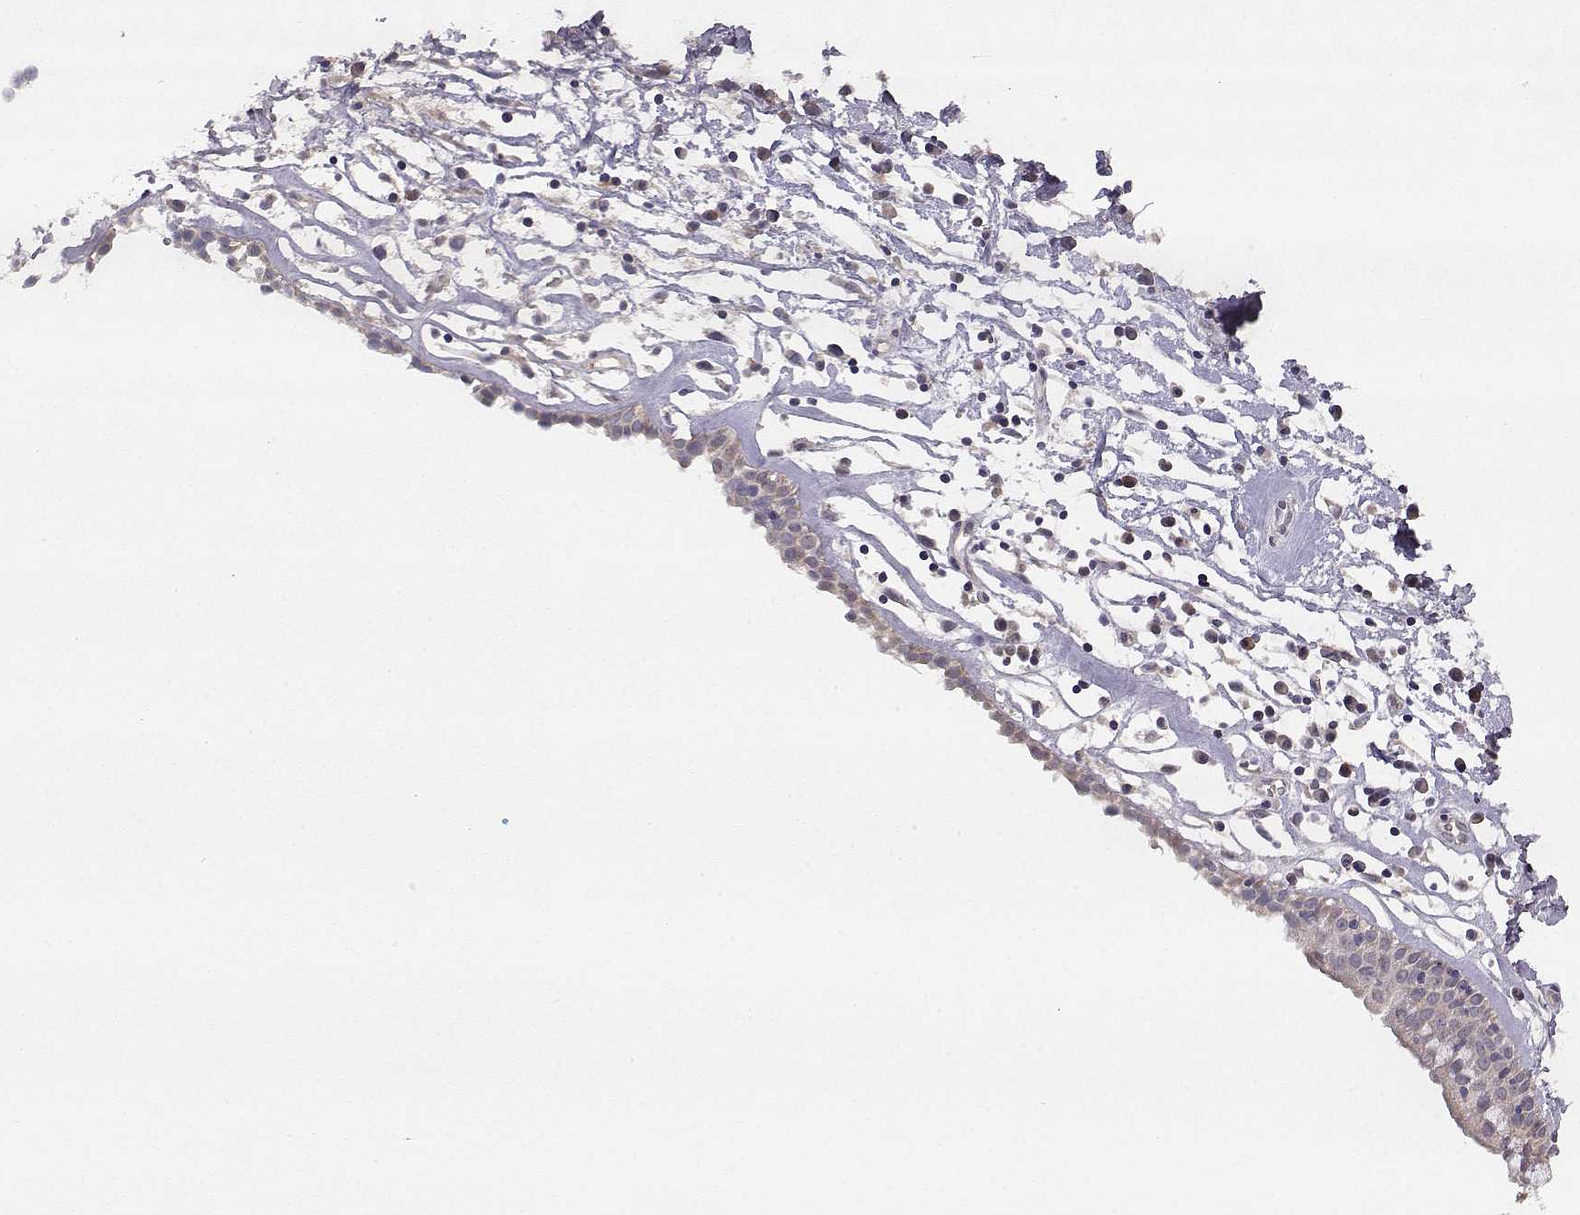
{"staining": {"intensity": "negative", "quantity": "none", "location": "none"}, "tissue": "nasopharynx", "cell_type": "Respiratory epithelial cells", "image_type": "normal", "snomed": [{"axis": "morphology", "description": "Normal tissue, NOS"}, {"axis": "topography", "description": "Nasopharynx"}], "caption": "Immunohistochemistry (IHC) image of benign nasopharynx: nasopharynx stained with DAB exhibits no significant protein positivity in respiratory epithelial cells.", "gene": "TACR1", "patient": {"sex": "male", "age": 77}}